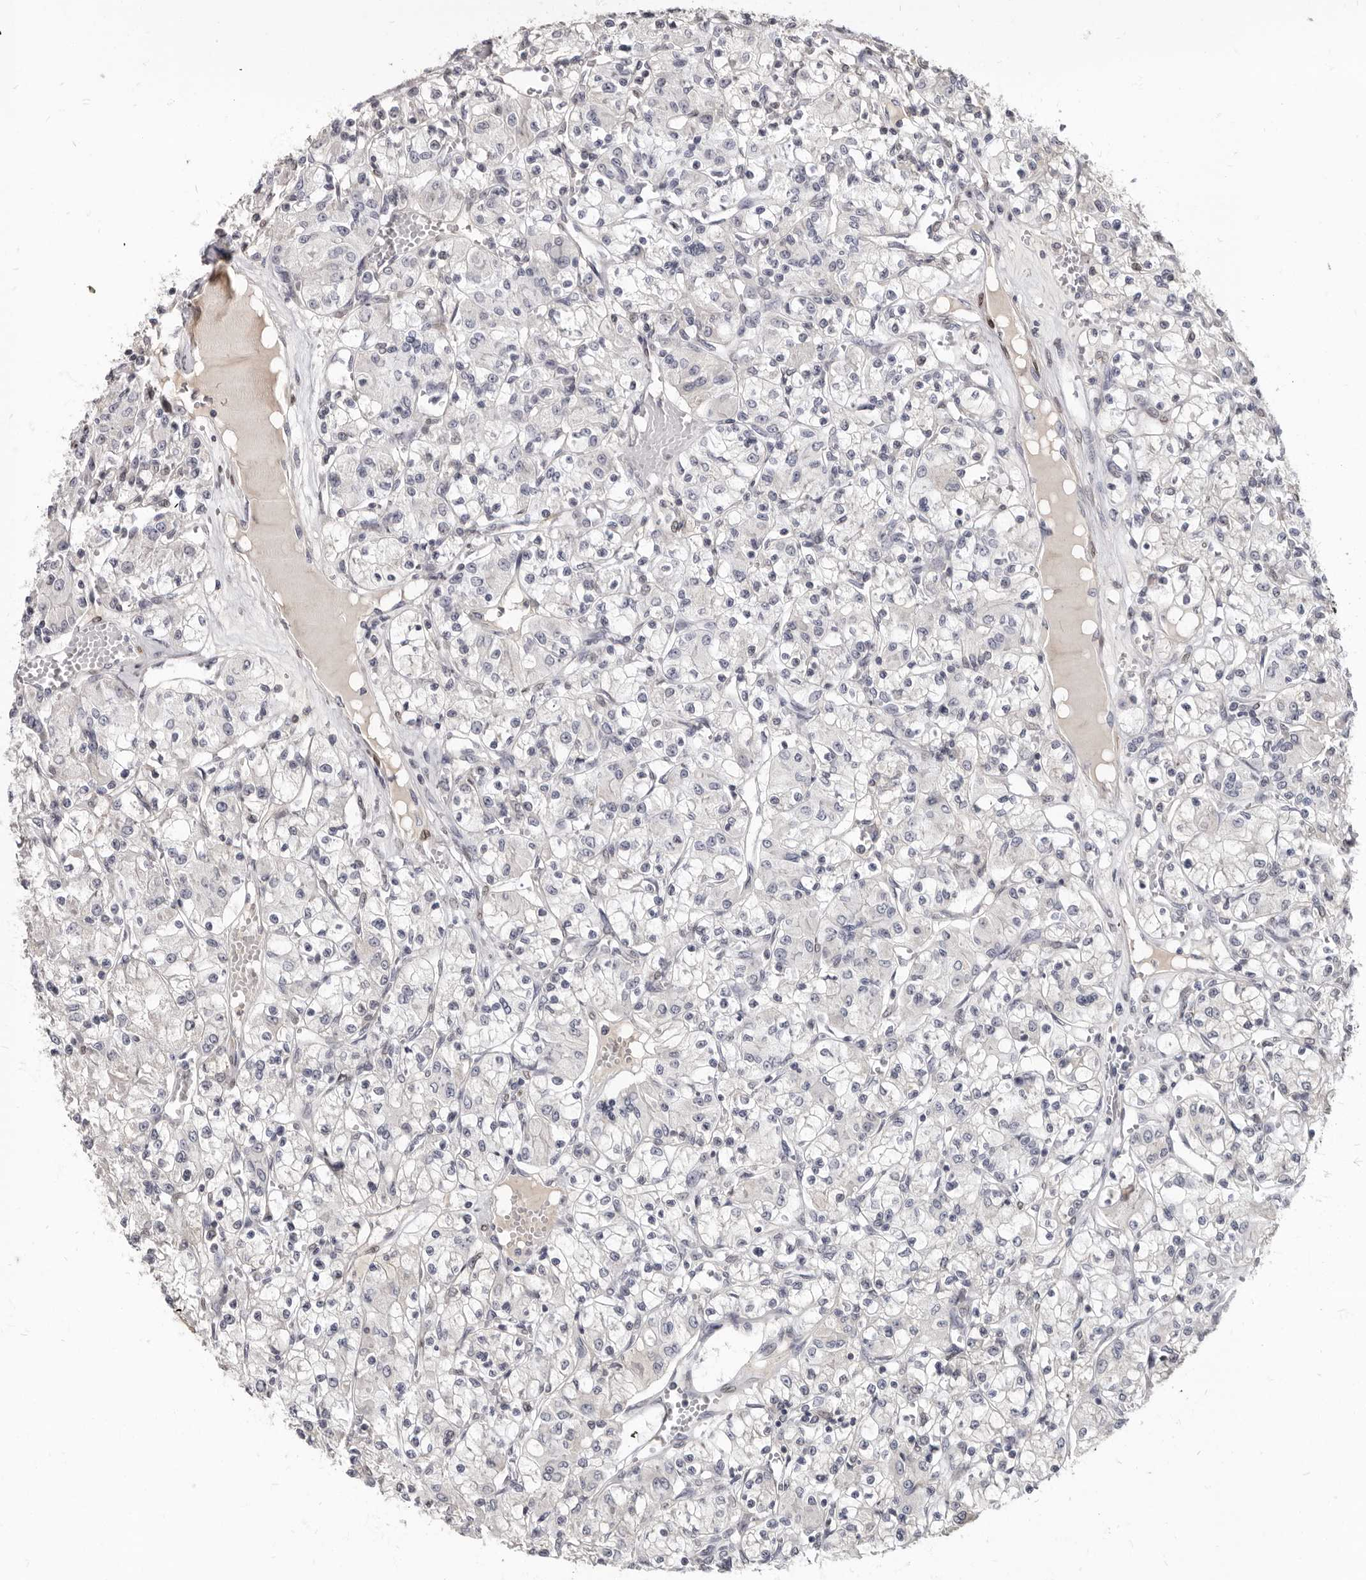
{"staining": {"intensity": "negative", "quantity": "none", "location": "none"}, "tissue": "renal cancer", "cell_type": "Tumor cells", "image_type": "cancer", "snomed": [{"axis": "morphology", "description": "Adenocarcinoma, NOS"}, {"axis": "topography", "description": "Kidney"}], "caption": "DAB (3,3'-diaminobenzidine) immunohistochemical staining of human renal adenocarcinoma reveals no significant expression in tumor cells.", "gene": "MRGPRF", "patient": {"sex": "female", "age": 59}}